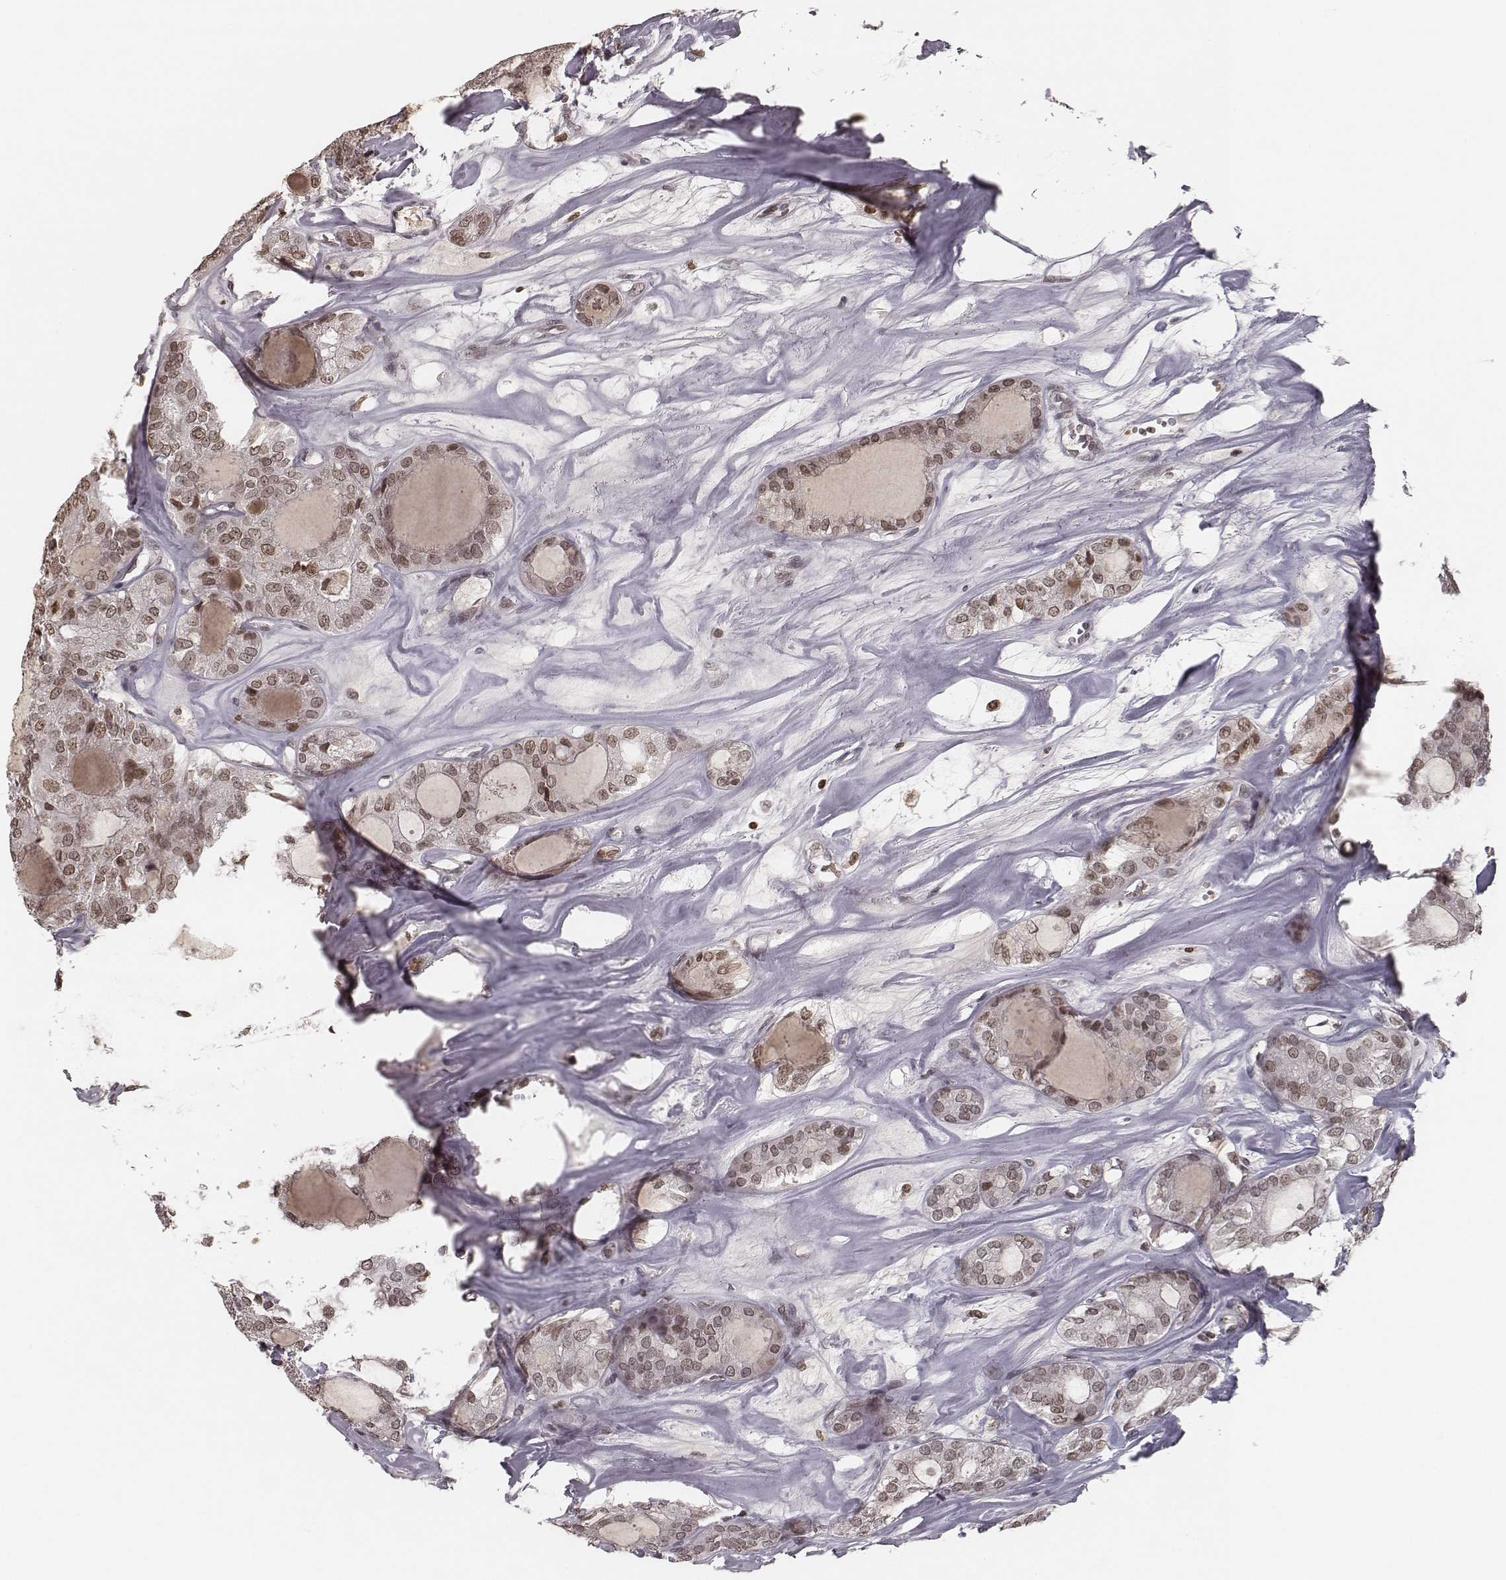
{"staining": {"intensity": "weak", "quantity": ">75%", "location": "nuclear"}, "tissue": "thyroid cancer", "cell_type": "Tumor cells", "image_type": "cancer", "snomed": [{"axis": "morphology", "description": "Follicular adenoma carcinoma, NOS"}, {"axis": "topography", "description": "Thyroid gland"}], "caption": "The photomicrograph demonstrates immunohistochemical staining of thyroid follicular adenoma carcinoma. There is weak nuclear staining is seen in approximately >75% of tumor cells.", "gene": "HMGA2", "patient": {"sex": "male", "age": 75}}